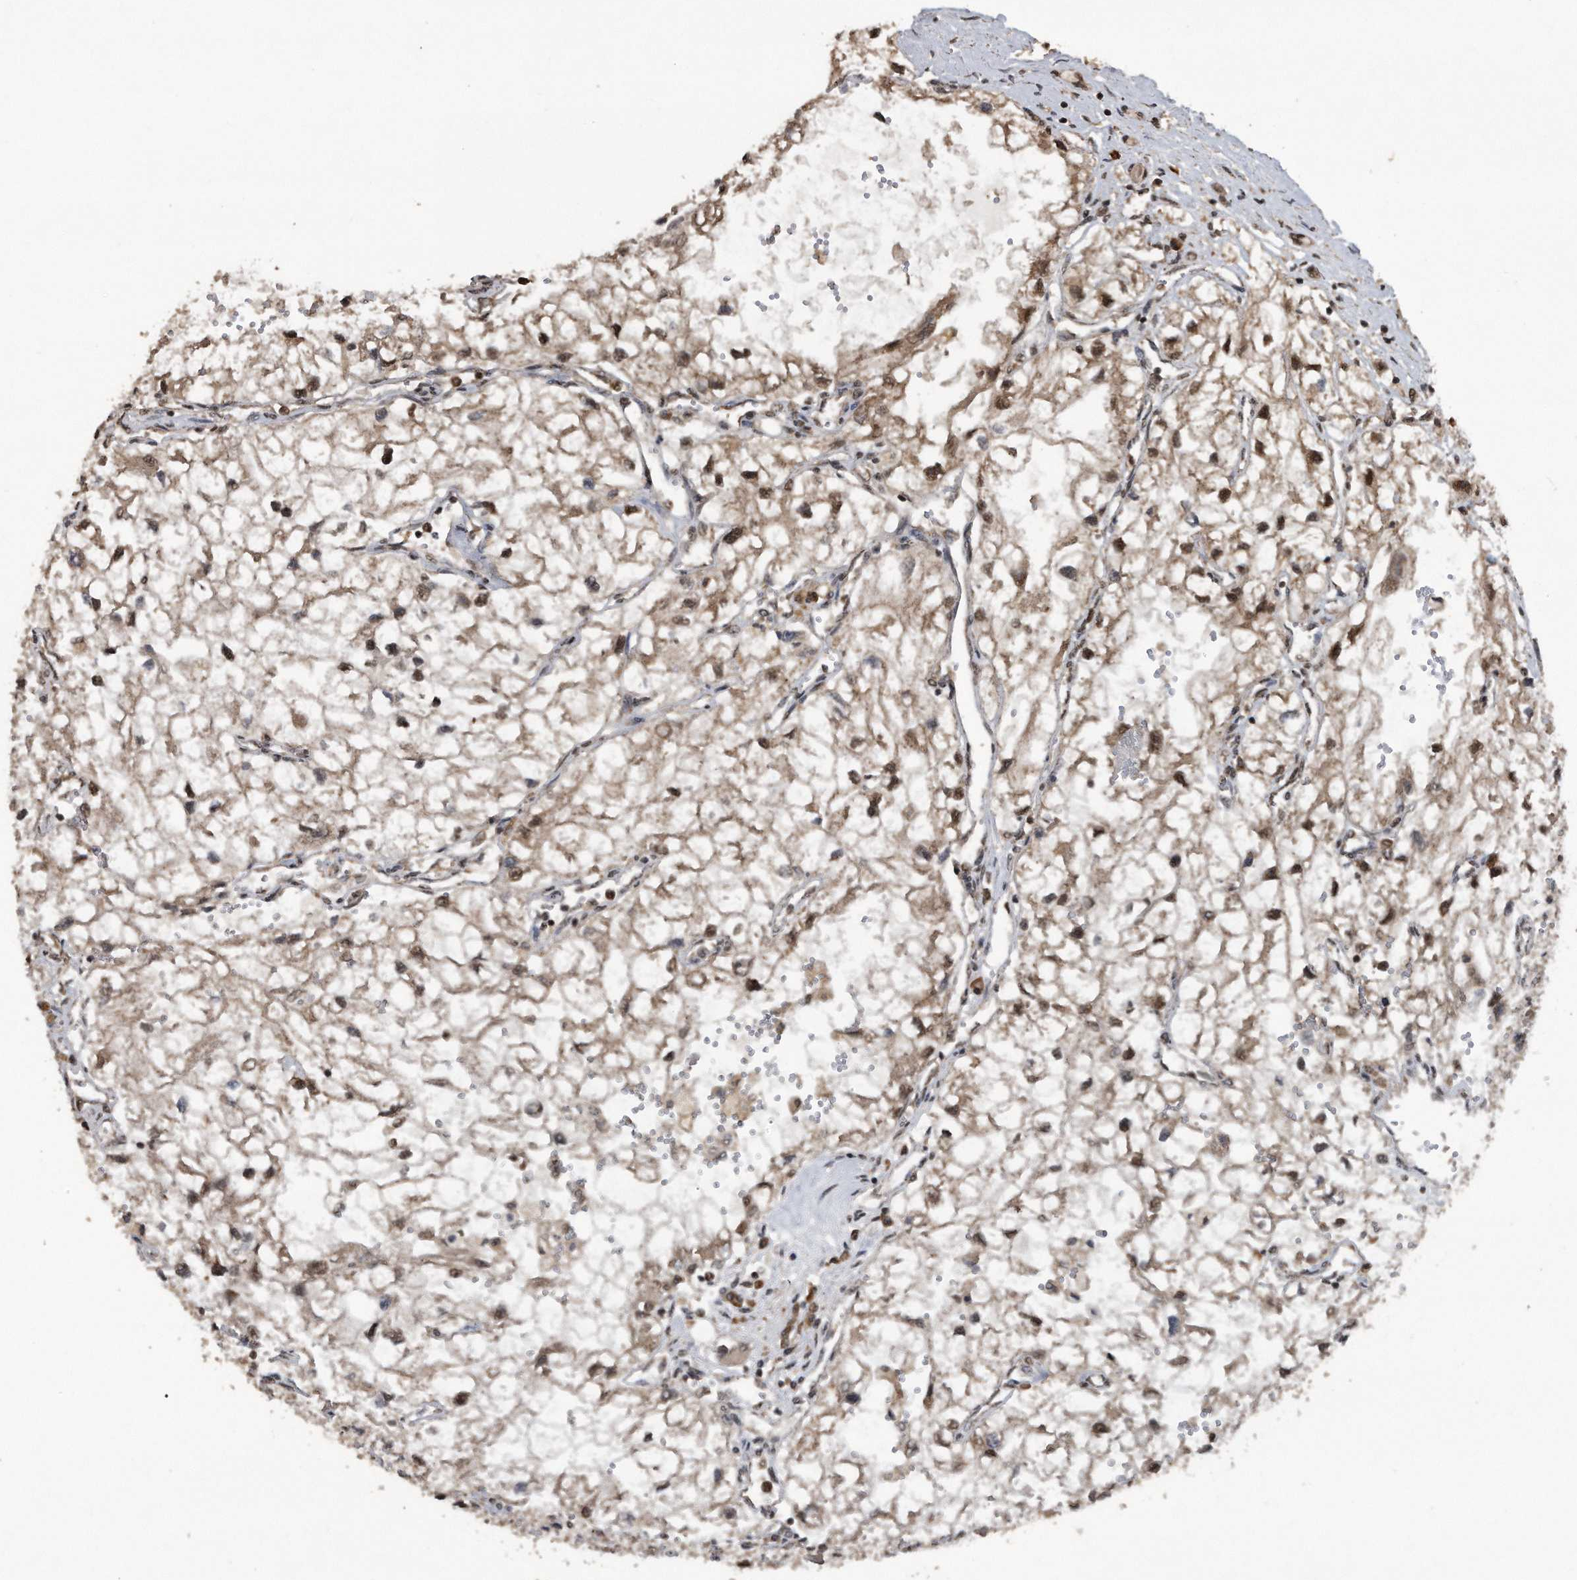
{"staining": {"intensity": "moderate", "quantity": ">75%", "location": "cytoplasmic/membranous,nuclear"}, "tissue": "renal cancer", "cell_type": "Tumor cells", "image_type": "cancer", "snomed": [{"axis": "morphology", "description": "Adenocarcinoma, NOS"}, {"axis": "topography", "description": "Kidney"}], "caption": "Immunohistochemical staining of adenocarcinoma (renal) shows moderate cytoplasmic/membranous and nuclear protein staining in about >75% of tumor cells.", "gene": "CRYZL1", "patient": {"sex": "female", "age": 70}}